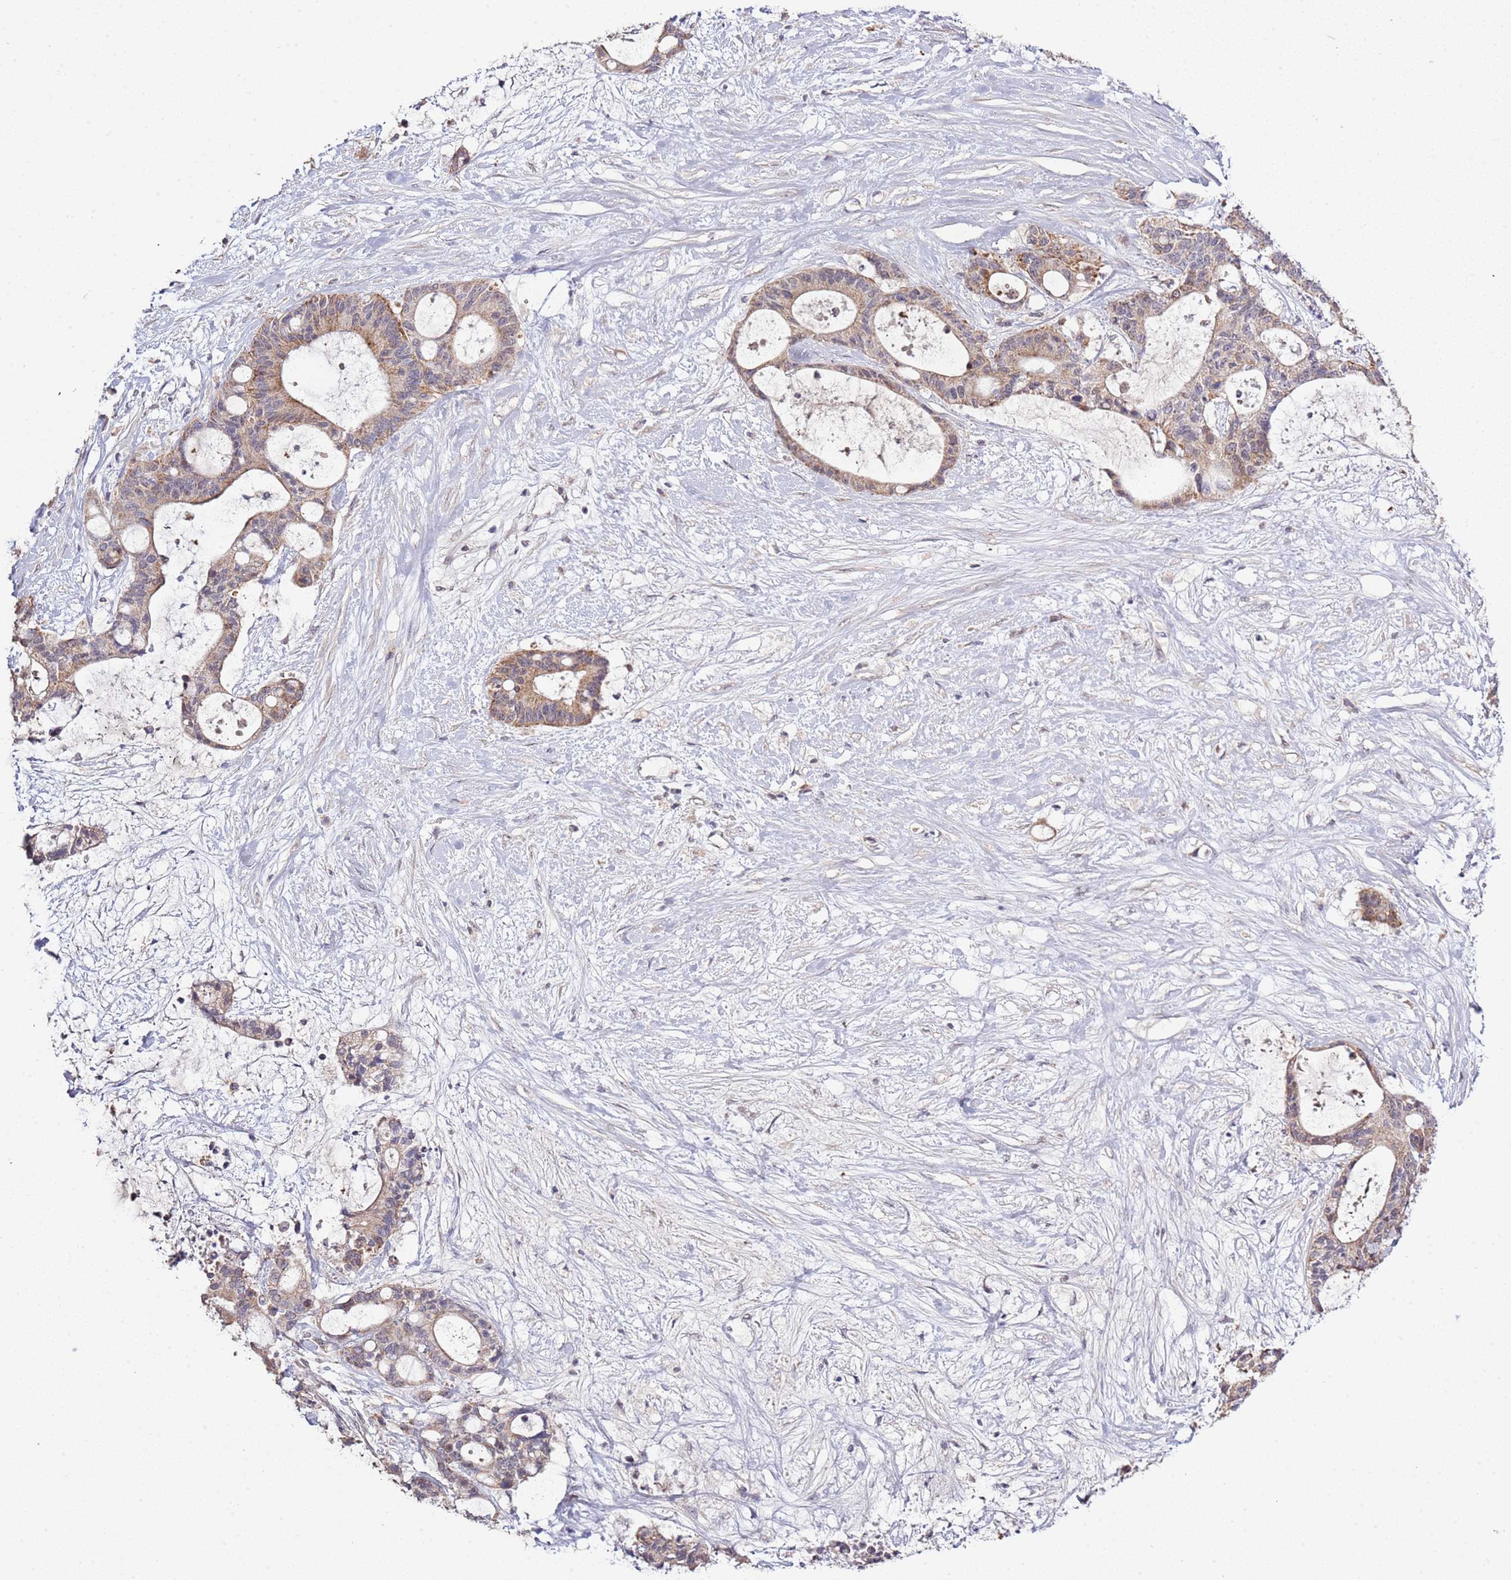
{"staining": {"intensity": "moderate", "quantity": "25%-75%", "location": "cytoplasmic/membranous"}, "tissue": "liver cancer", "cell_type": "Tumor cells", "image_type": "cancer", "snomed": [{"axis": "morphology", "description": "Normal tissue, NOS"}, {"axis": "morphology", "description": "Cholangiocarcinoma"}, {"axis": "topography", "description": "Liver"}, {"axis": "topography", "description": "Peripheral nerve tissue"}], "caption": "Immunohistochemical staining of human liver cancer (cholangiocarcinoma) displays moderate cytoplasmic/membranous protein expression in about 25%-75% of tumor cells.", "gene": "IVD", "patient": {"sex": "female", "age": 73}}